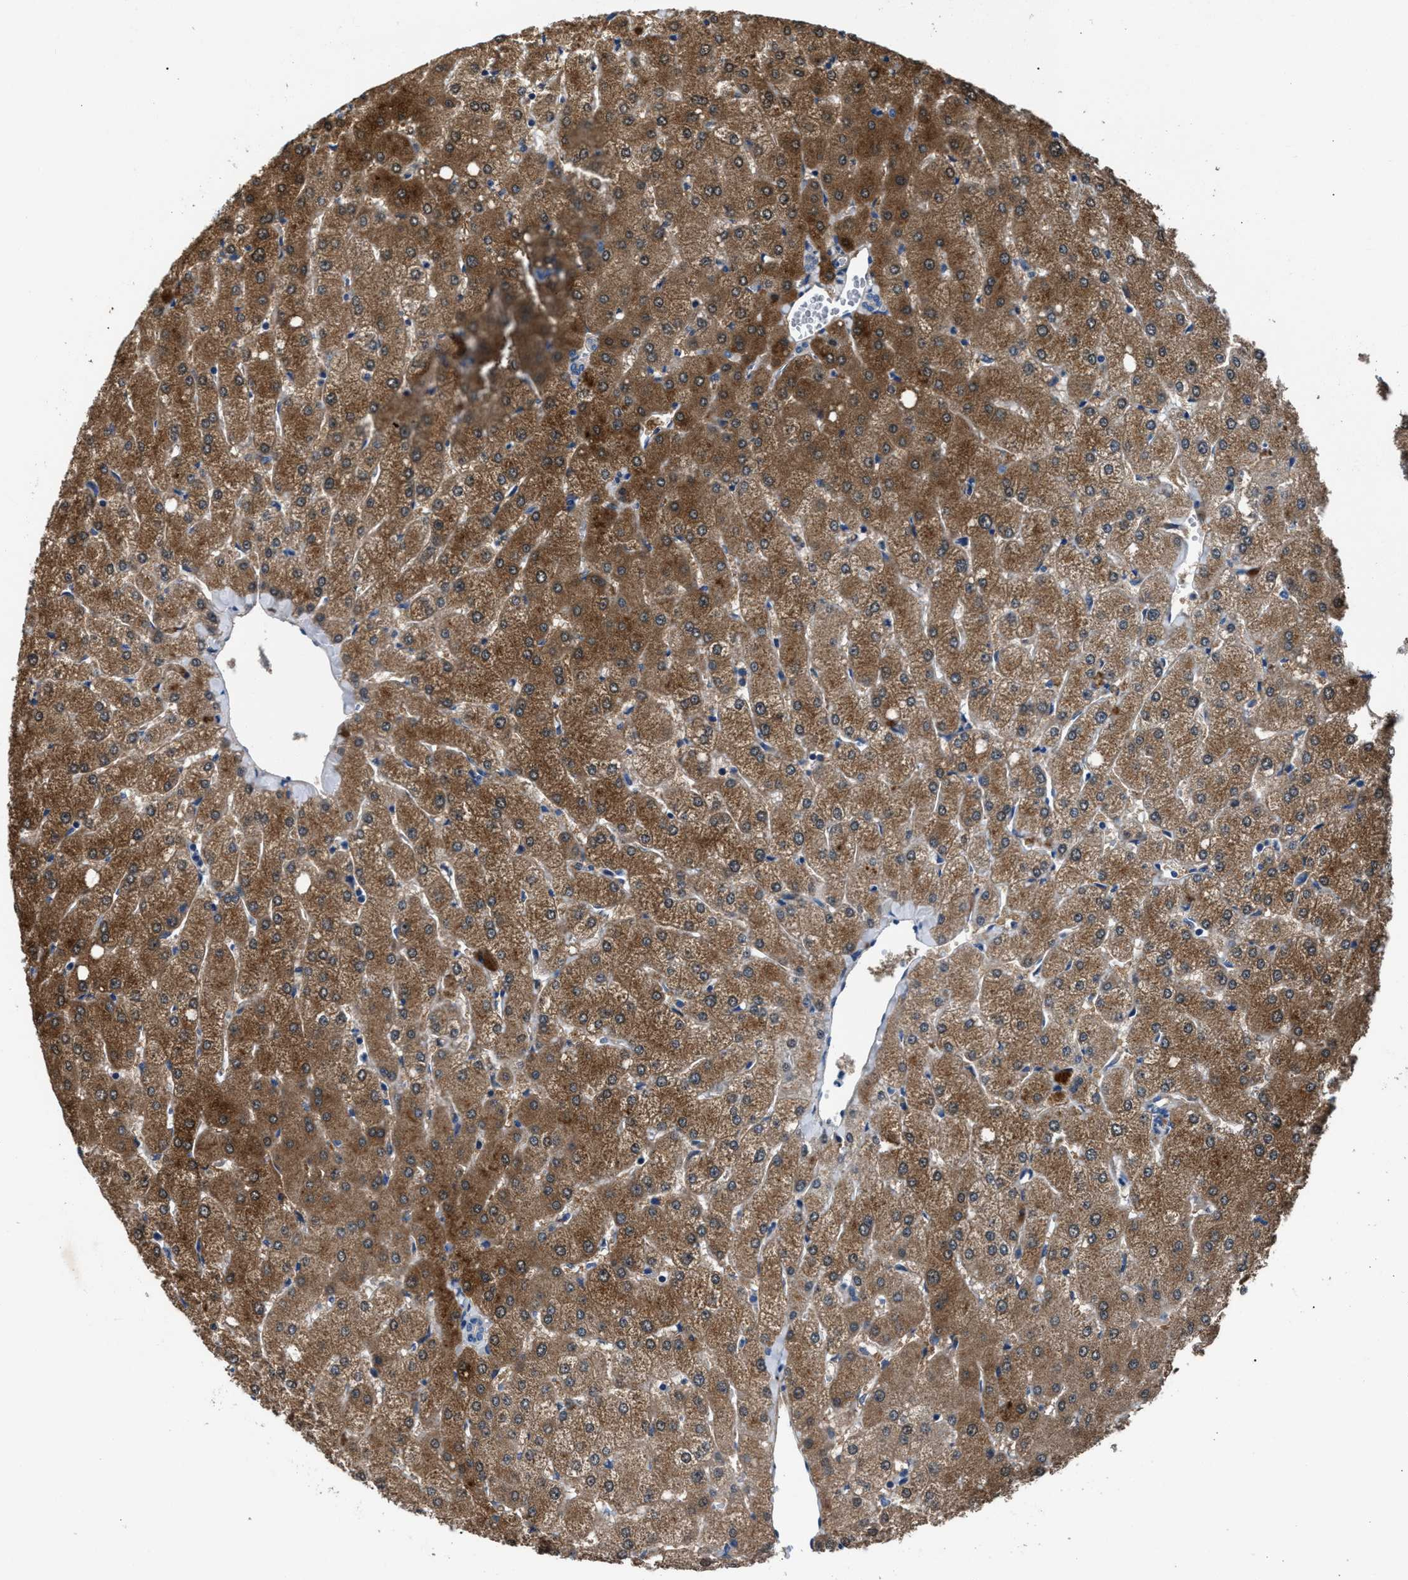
{"staining": {"intensity": "negative", "quantity": "none", "location": "none"}, "tissue": "liver", "cell_type": "Cholangiocytes", "image_type": "normal", "snomed": [{"axis": "morphology", "description": "Normal tissue, NOS"}, {"axis": "topography", "description": "Liver"}], "caption": "Immunohistochemistry image of normal liver: human liver stained with DAB reveals no significant protein positivity in cholangiocytes. (DAB IHC visualized using brightfield microscopy, high magnification).", "gene": "CDRT4", "patient": {"sex": "female", "age": 54}}